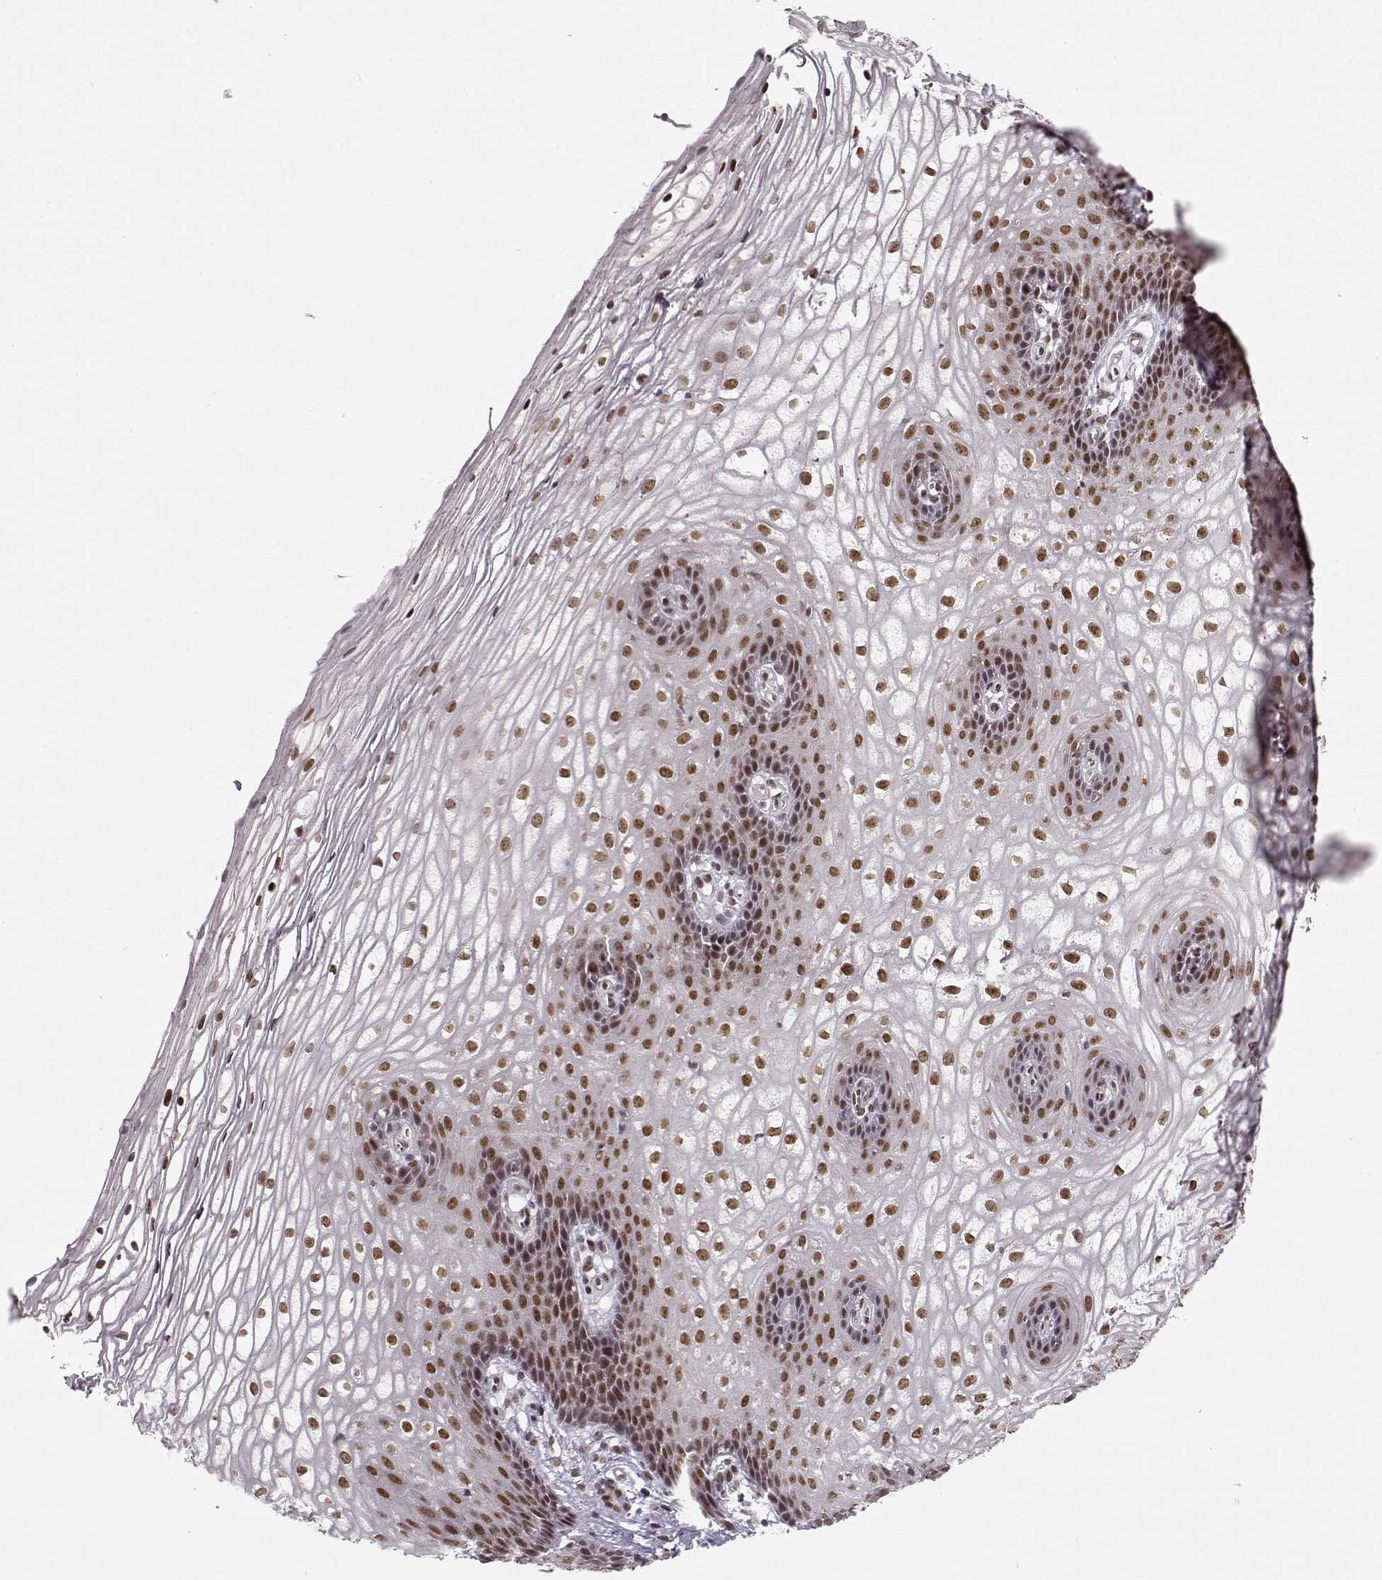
{"staining": {"intensity": "moderate", "quantity": ">75%", "location": "nuclear"}, "tissue": "vagina", "cell_type": "Squamous epithelial cells", "image_type": "normal", "snomed": [{"axis": "morphology", "description": "Normal tissue, NOS"}, {"axis": "topography", "description": "Vagina"}], "caption": "A micrograph of vagina stained for a protein displays moderate nuclear brown staining in squamous epithelial cells.", "gene": "RAI1", "patient": {"sex": "female", "age": 34}}